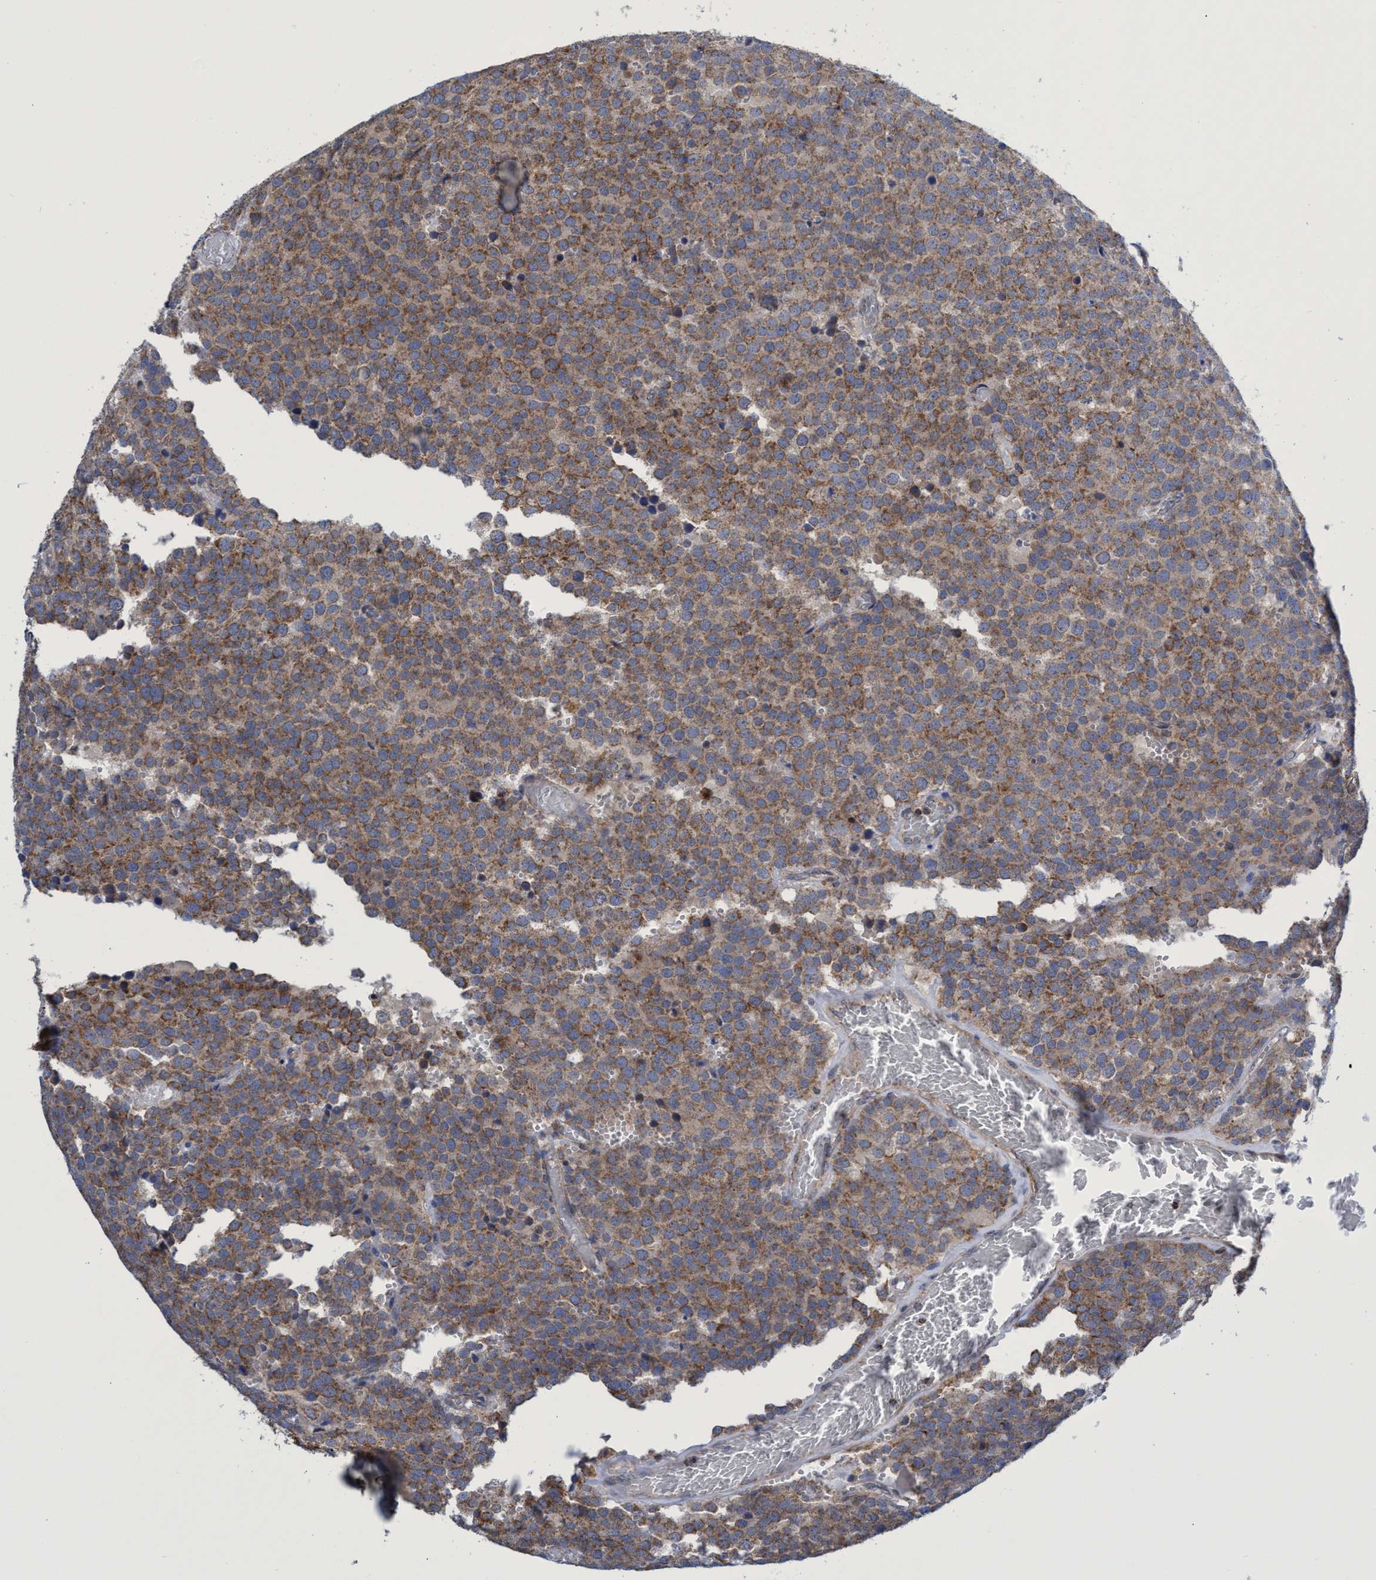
{"staining": {"intensity": "strong", "quantity": ">75%", "location": "cytoplasmic/membranous"}, "tissue": "testis cancer", "cell_type": "Tumor cells", "image_type": "cancer", "snomed": [{"axis": "morphology", "description": "Normal tissue, NOS"}, {"axis": "morphology", "description": "Seminoma, NOS"}, {"axis": "topography", "description": "Testis"}], "caption": "Immunohistochemical staining of human seminoma (testis) shows strong cytoplasmic/membranous protein expression in approximately >75% of tumor cells.", "gene": "CRYZ", "patient": {"sex": "male", "age": 71}}